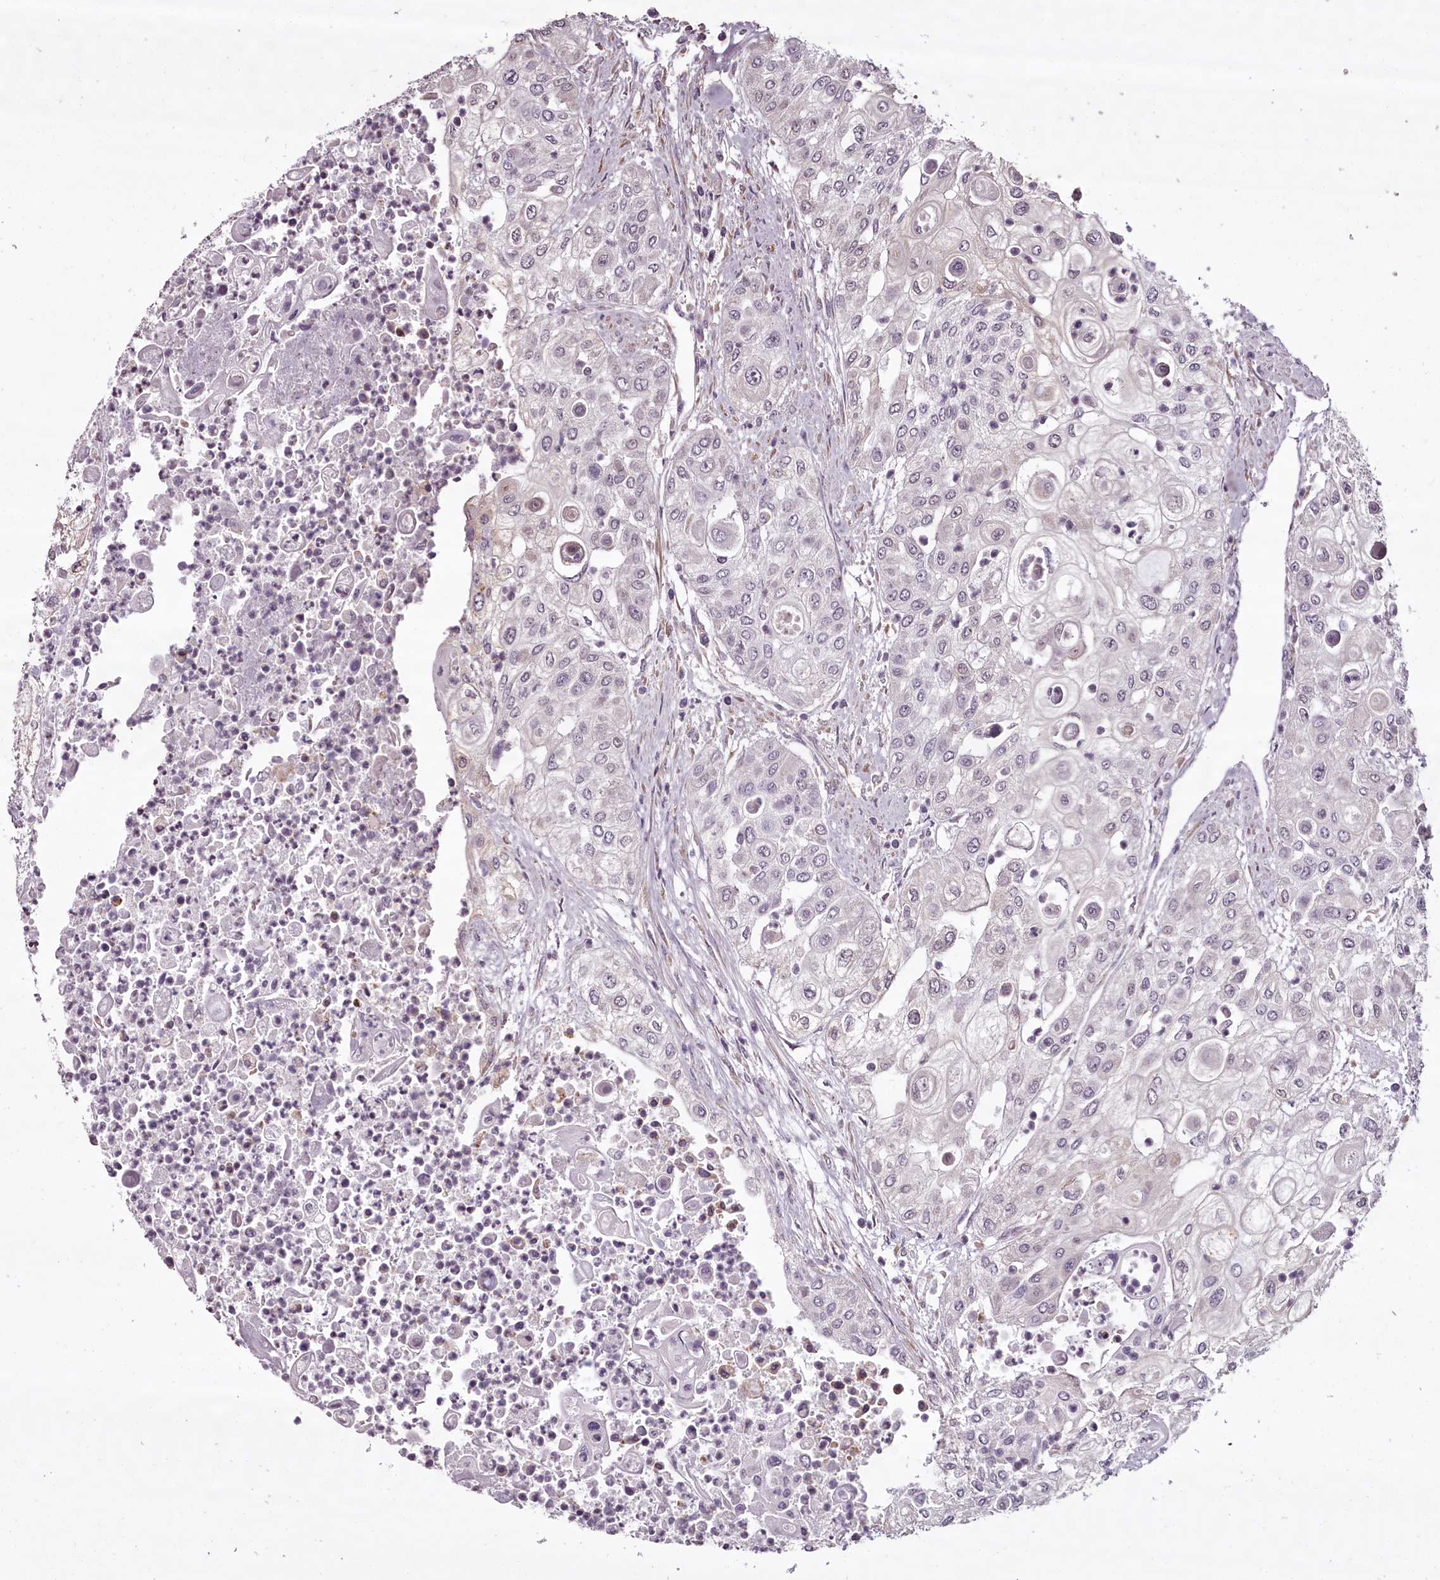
{"staining": {"intensity": "negative", "quantity": "none", "location": "none"}, "tissue": "urothelial cancer", "cell_type": "Tumor cells", "image_type": "cancer", "snomed": [{"axis": "morphology", "description": "Urothelial carcinoma, High grade"}, {"axis": "topography", "description": "Urinary bladder"}], "caption": "Tumor cells are negative for protein expression in human urothelial cancer.", "gene": "CCDC92", "patient": {"sex": "female", "age": 79}}